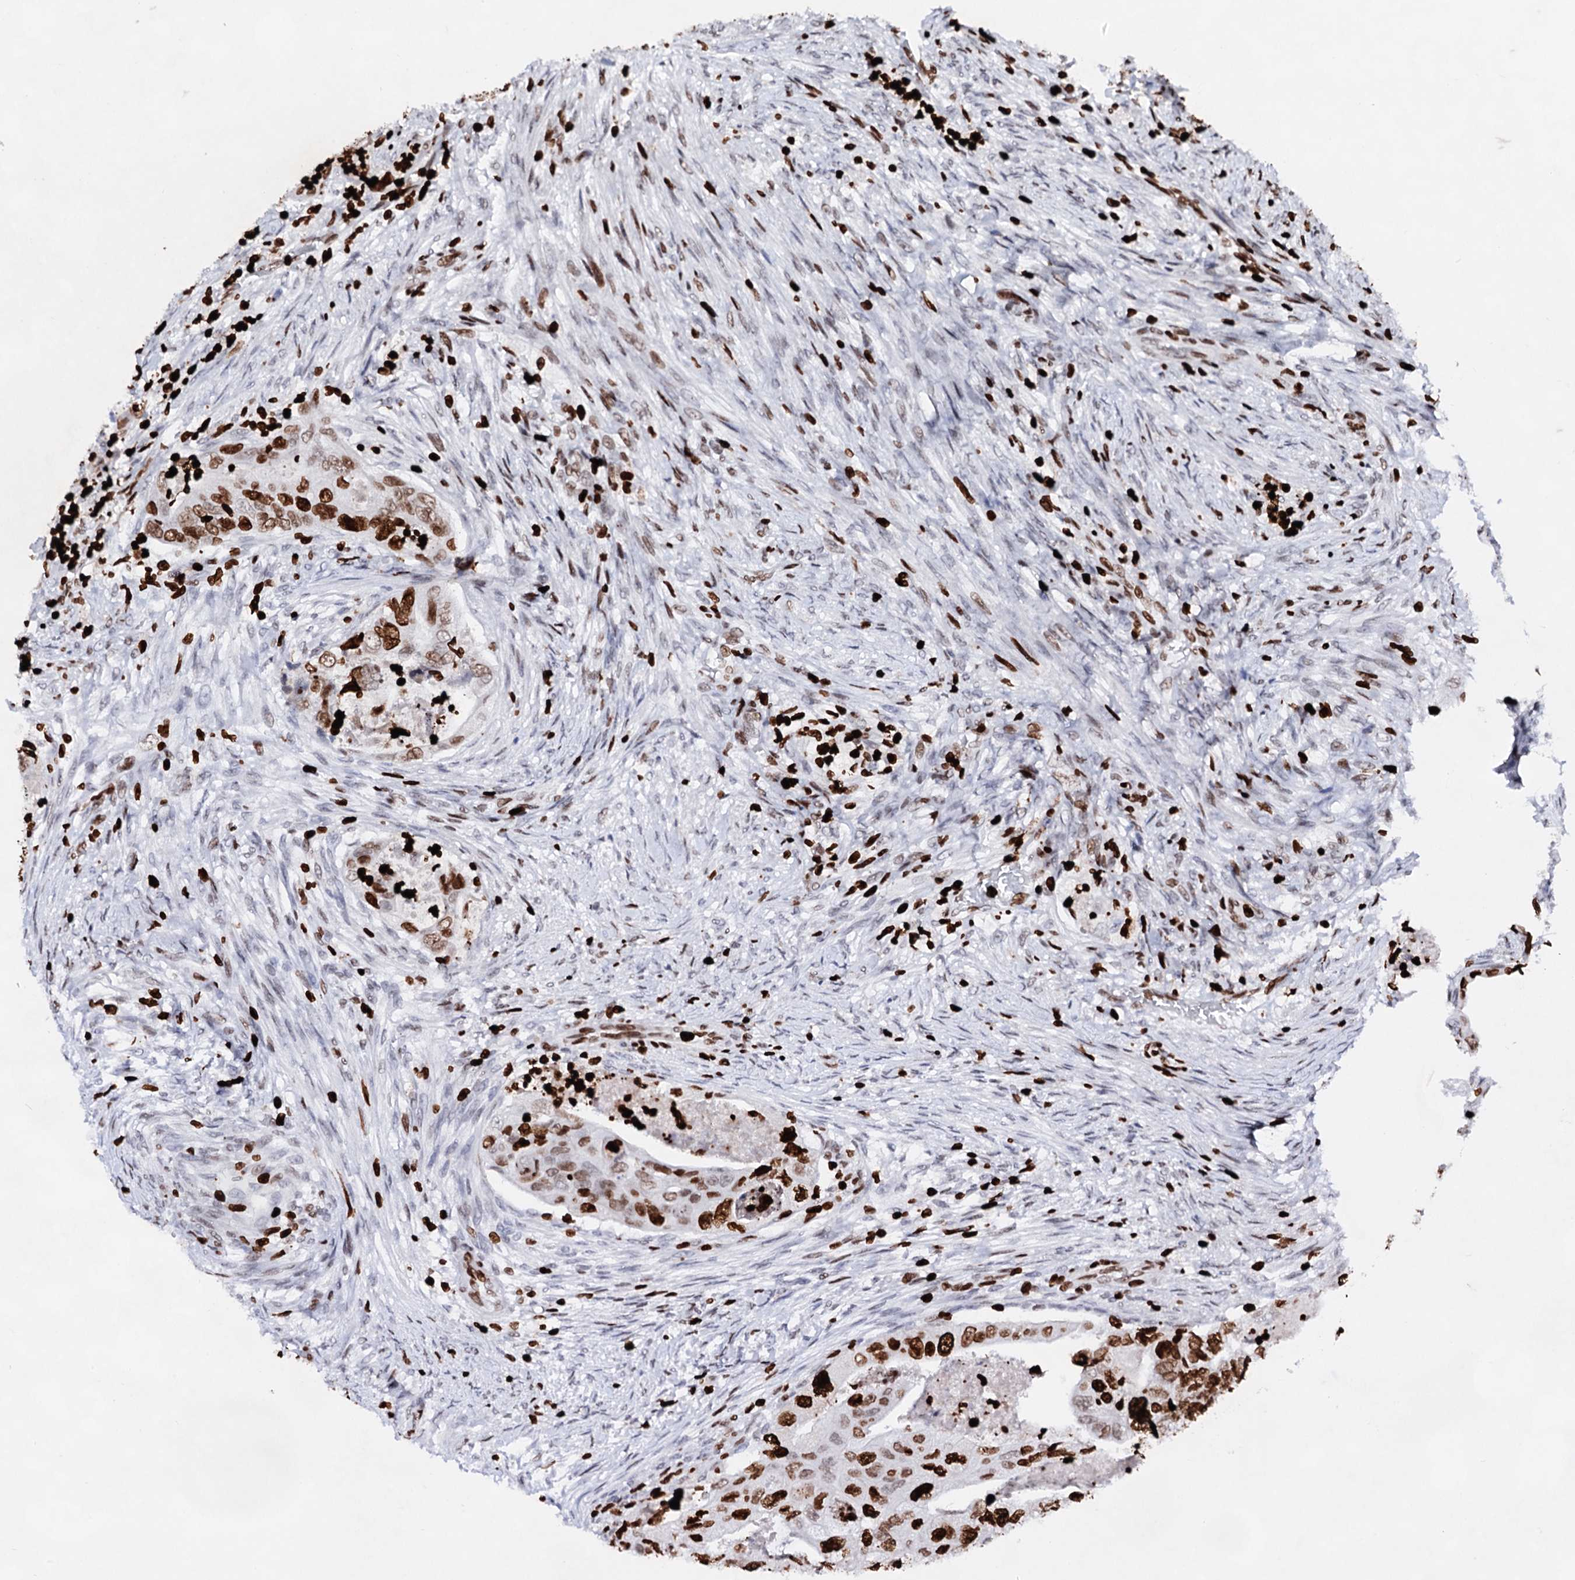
{"staining": {"intensity": "strong", "quantity": ">75%", "location": "nuclear"}, "tissue": "colorectal cancer", "cell_type": "Tumor cells", "image_type": "cancer", "snomed": [{"axis": "morphology", "description": "Adenocarcinoma, NOS"}, {"axis": "topography", "description": "Rectum"}], "caption": "Colorectal adenocarcinoma tissue reveals strong nuclear positivity in about >75% of tumor cells, visualized by immunohistochemistry. (Brightfield microscopy of DAB IHC at high magnification).", "gene": "HMGB2", "patient": {"sex": "male", "age": 63}}